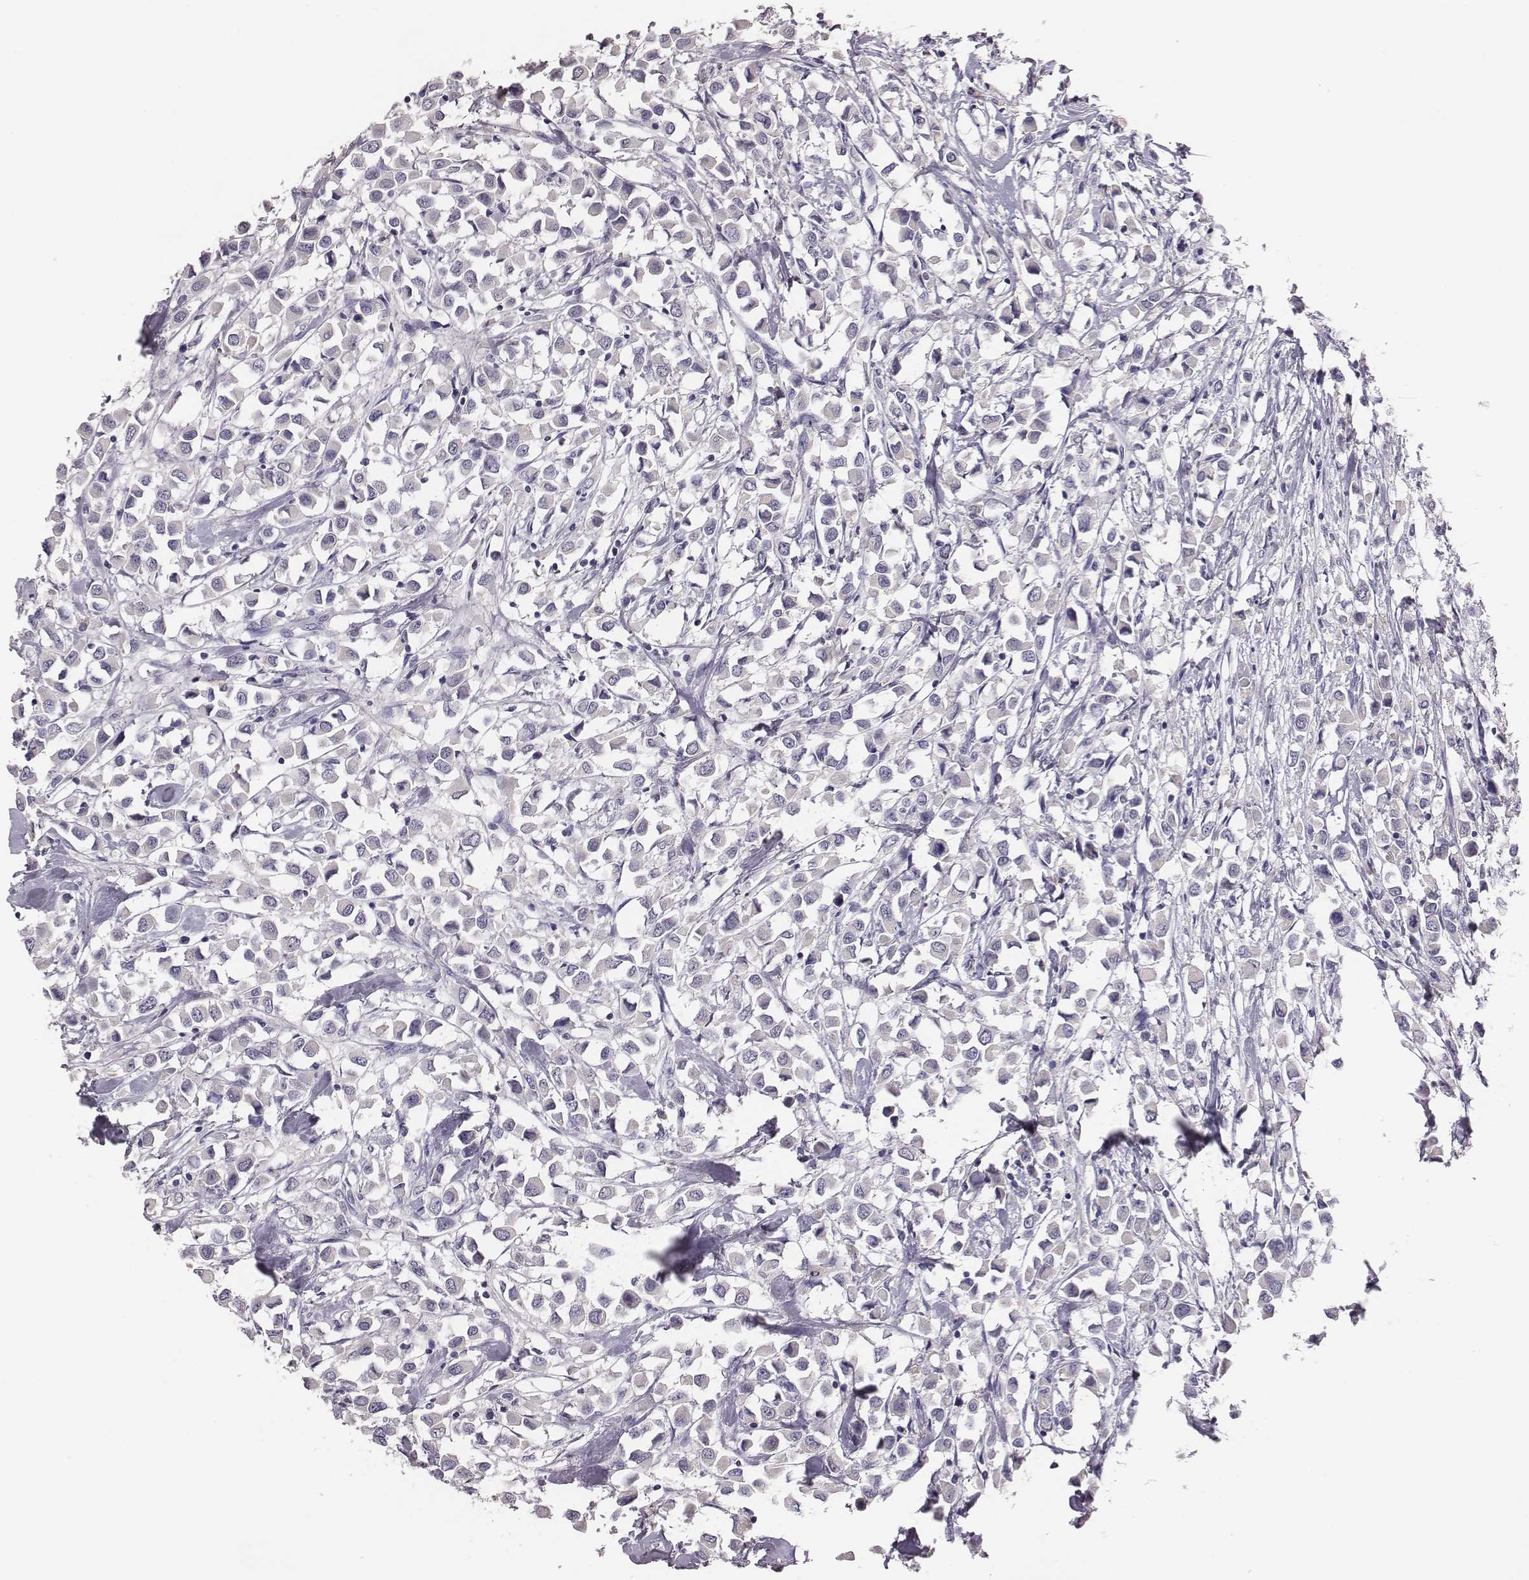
{"staining": {"intensity": "negative", "quantity": "none", "location": "none"}, "tissue": "breast cancer", "cell_type": "Tumor cells", "image_type": "cancer", "snomed": [{"axis": "morphology", "description": "Duct carcinoma"}, {"axis": "topography", "description": "Breast"}], "caption": "High power microscopy histopathology image of an IHC image of breast cancer, revealing no significant positivity in tumor cells.", "gene": "EN1", "patient": {"sex": "female", "age": 61}}